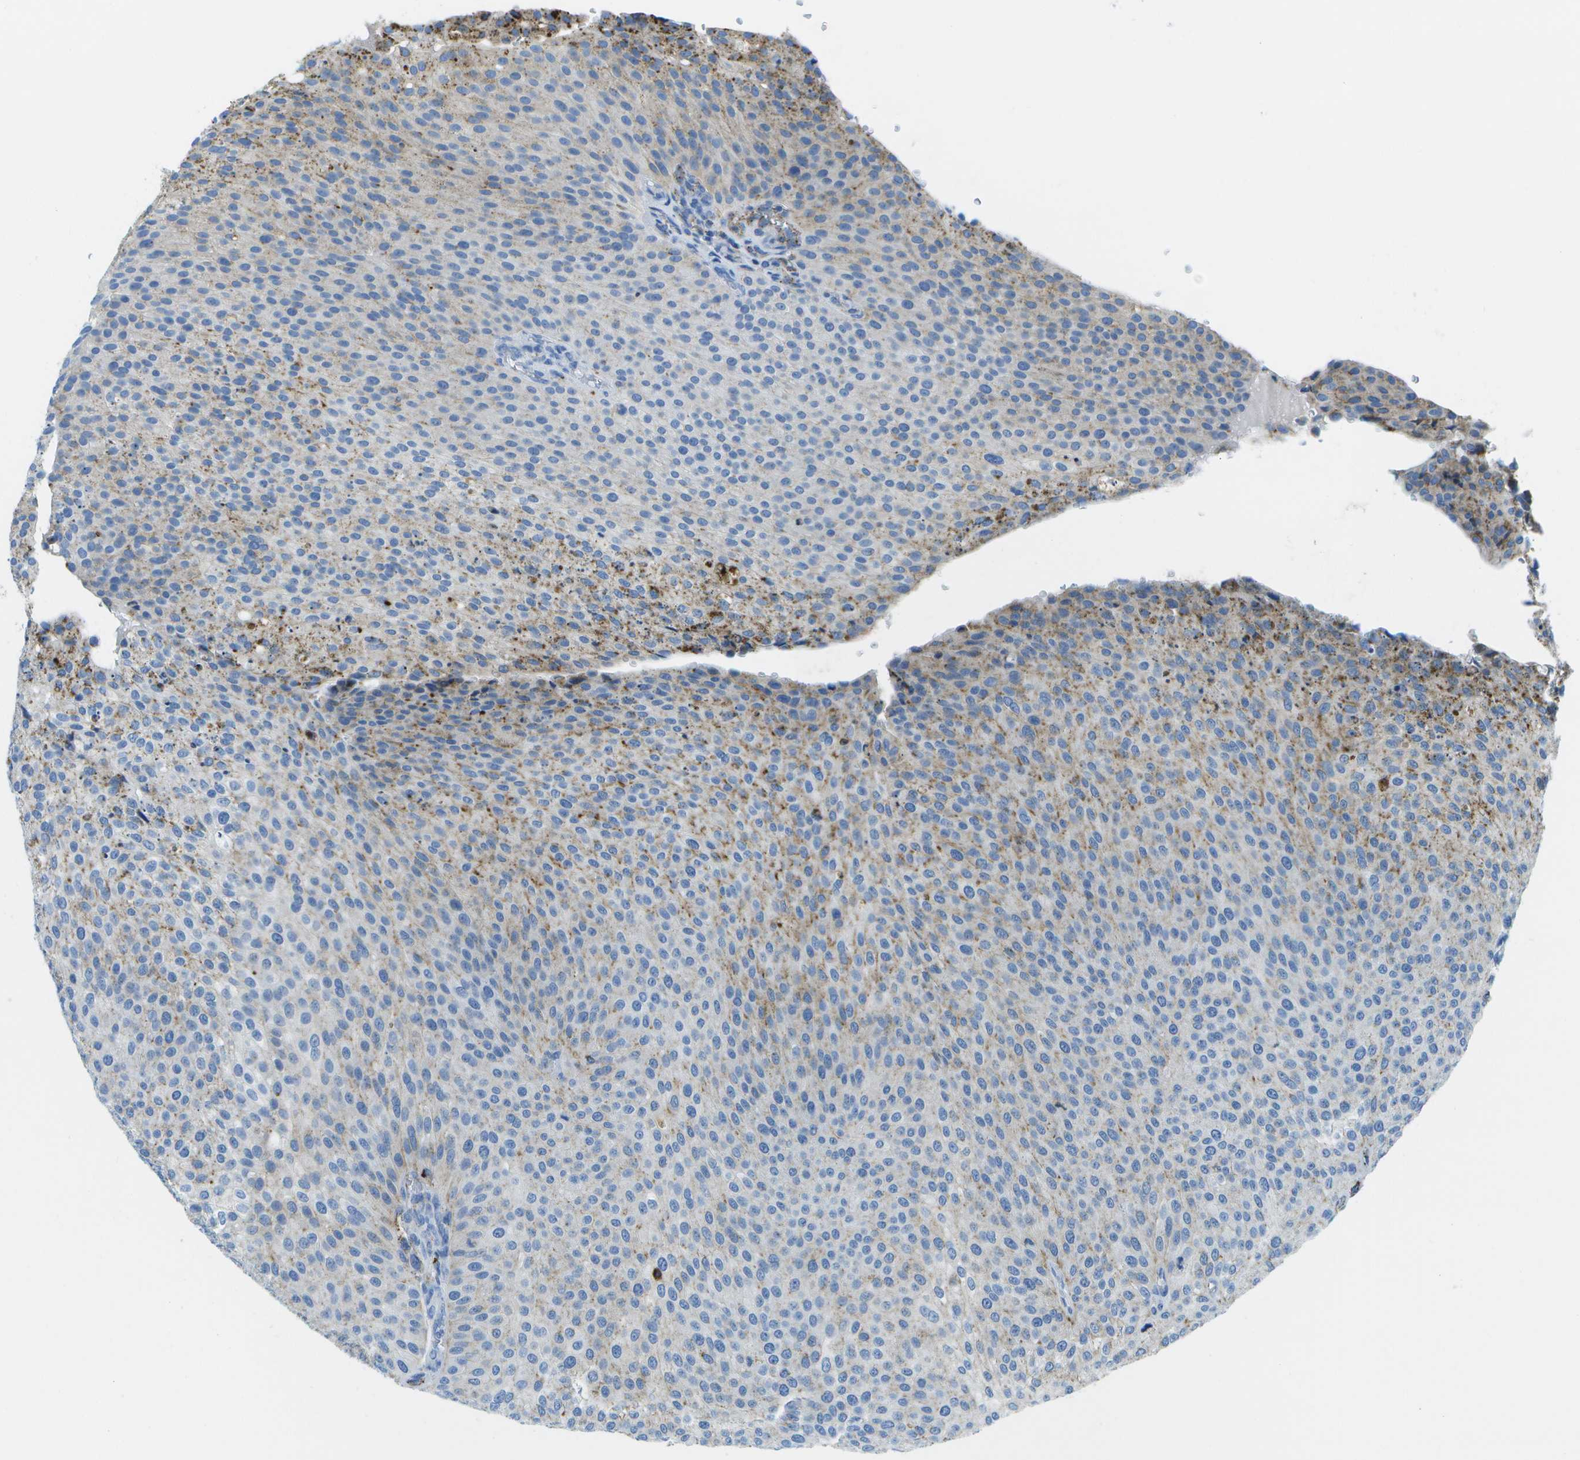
{"staining": {"intensity": "moderate", "quantity": "<25%", "location": "cytoplasmic/membranous"}, "tissue": "urothelial cancer", "cell_type": "Tumor cells", "image_type": "cancer", "snomed": [{"axis": "morphology", "description": "Urothelial carcinoma, Low grade"}, {"axis": "topography", "description": "Smooth muscle"}, {"axis": "topography", "description": "Urinary bladder"}], "caption": "Tumor cells demonstrate moderate cytoplasmic/membranous positivity in approximately <25% of cells in urothelial cancer.", "gene": "PRCP", "patient": {"sex": "male", "age": 60}}